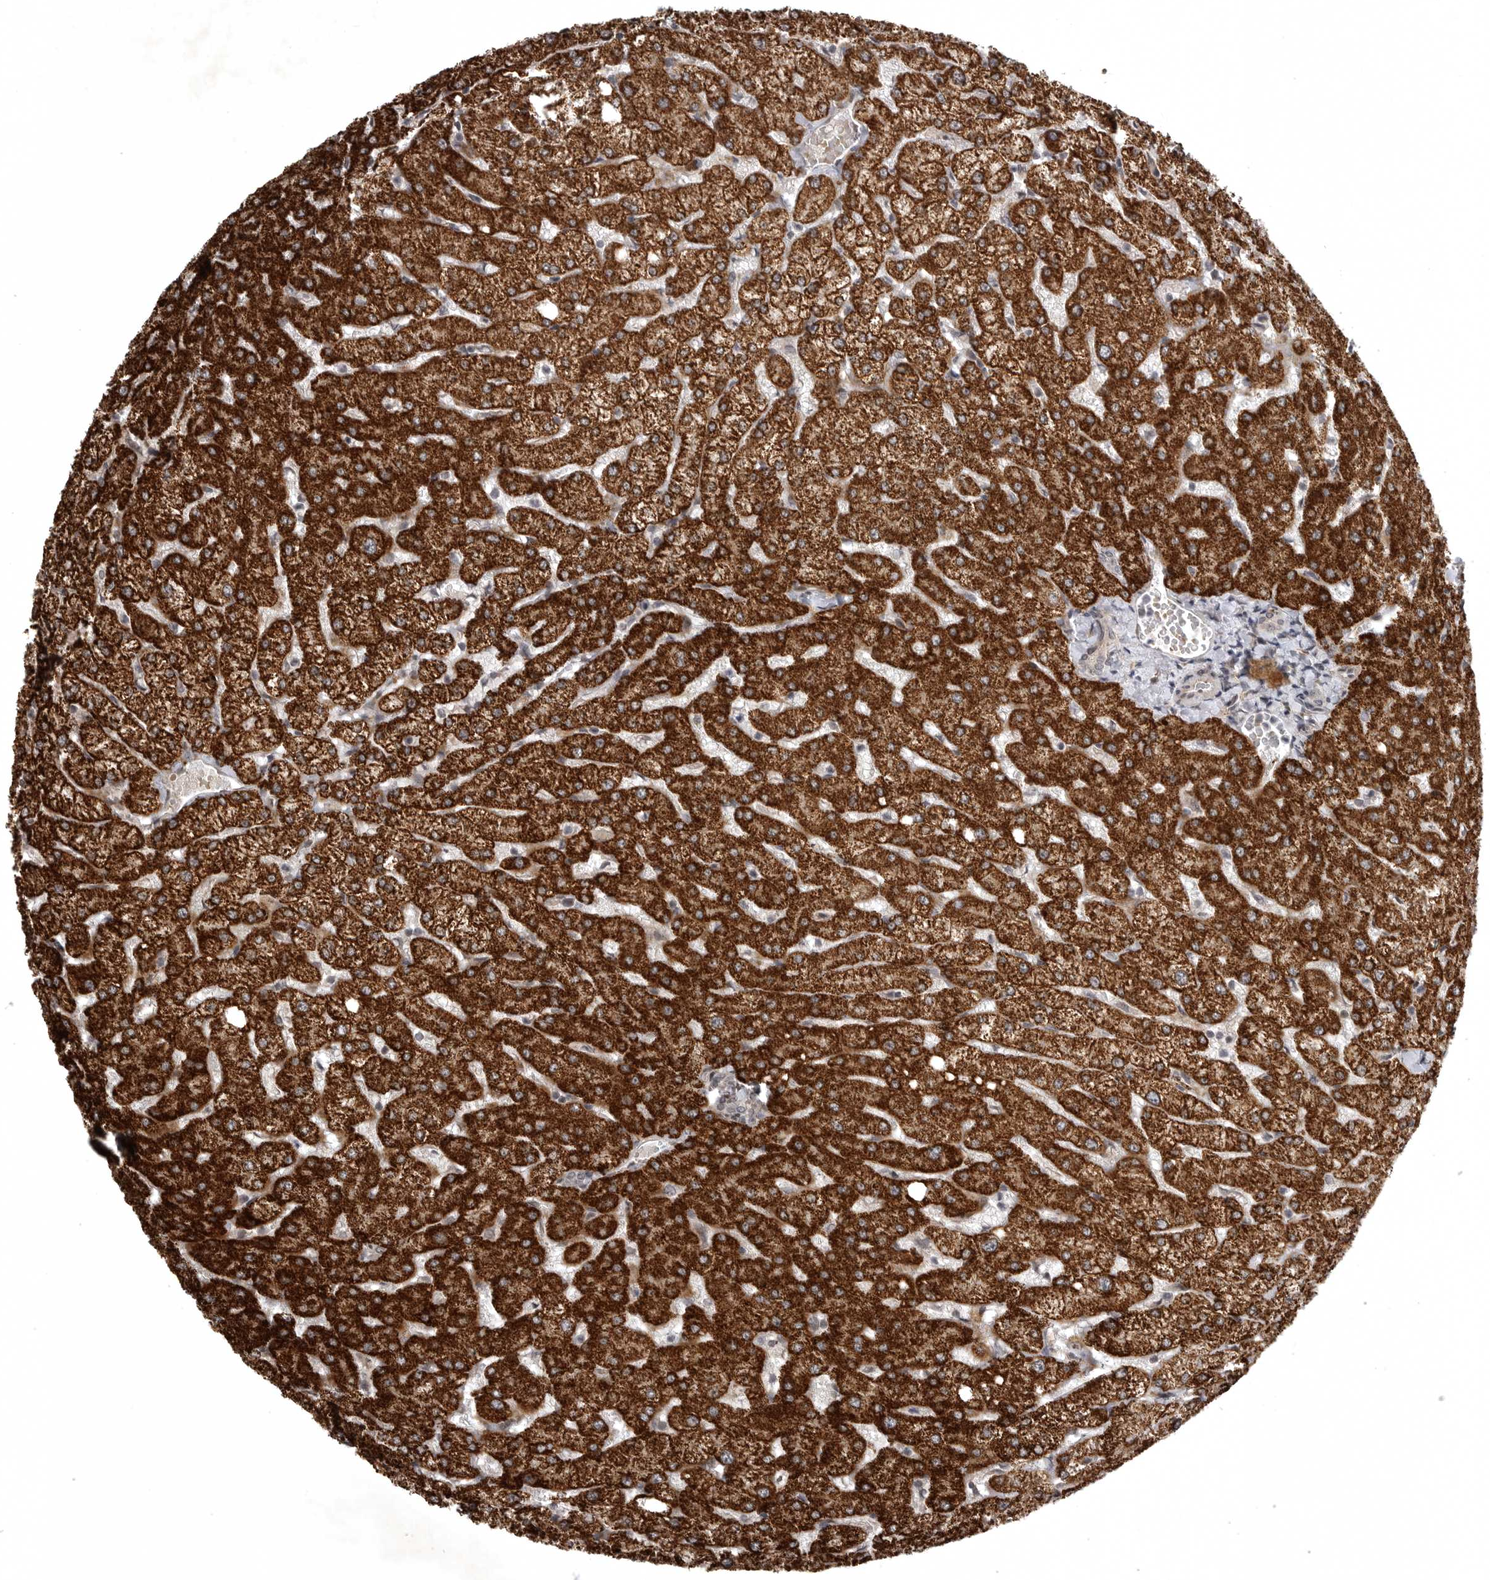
{"staining": {"intensity": "negative", "quantity": "none", "location": "none"}, "tissue": "liver", "cell_type": "Cholangiocytes", "image_type": "normal", "snomed": [{"axis": "morphology", "description": "Normal tissue, NOS"}, {"axis": "topography", "description": "Liver"}], "caption": "This is a micrograph of immunohistochemistry (IHC) staining of benign liver, which shows no expression in cholangiocytes.", "gene": "SNX16", "patient": {"sex": "female", "age": 54}}